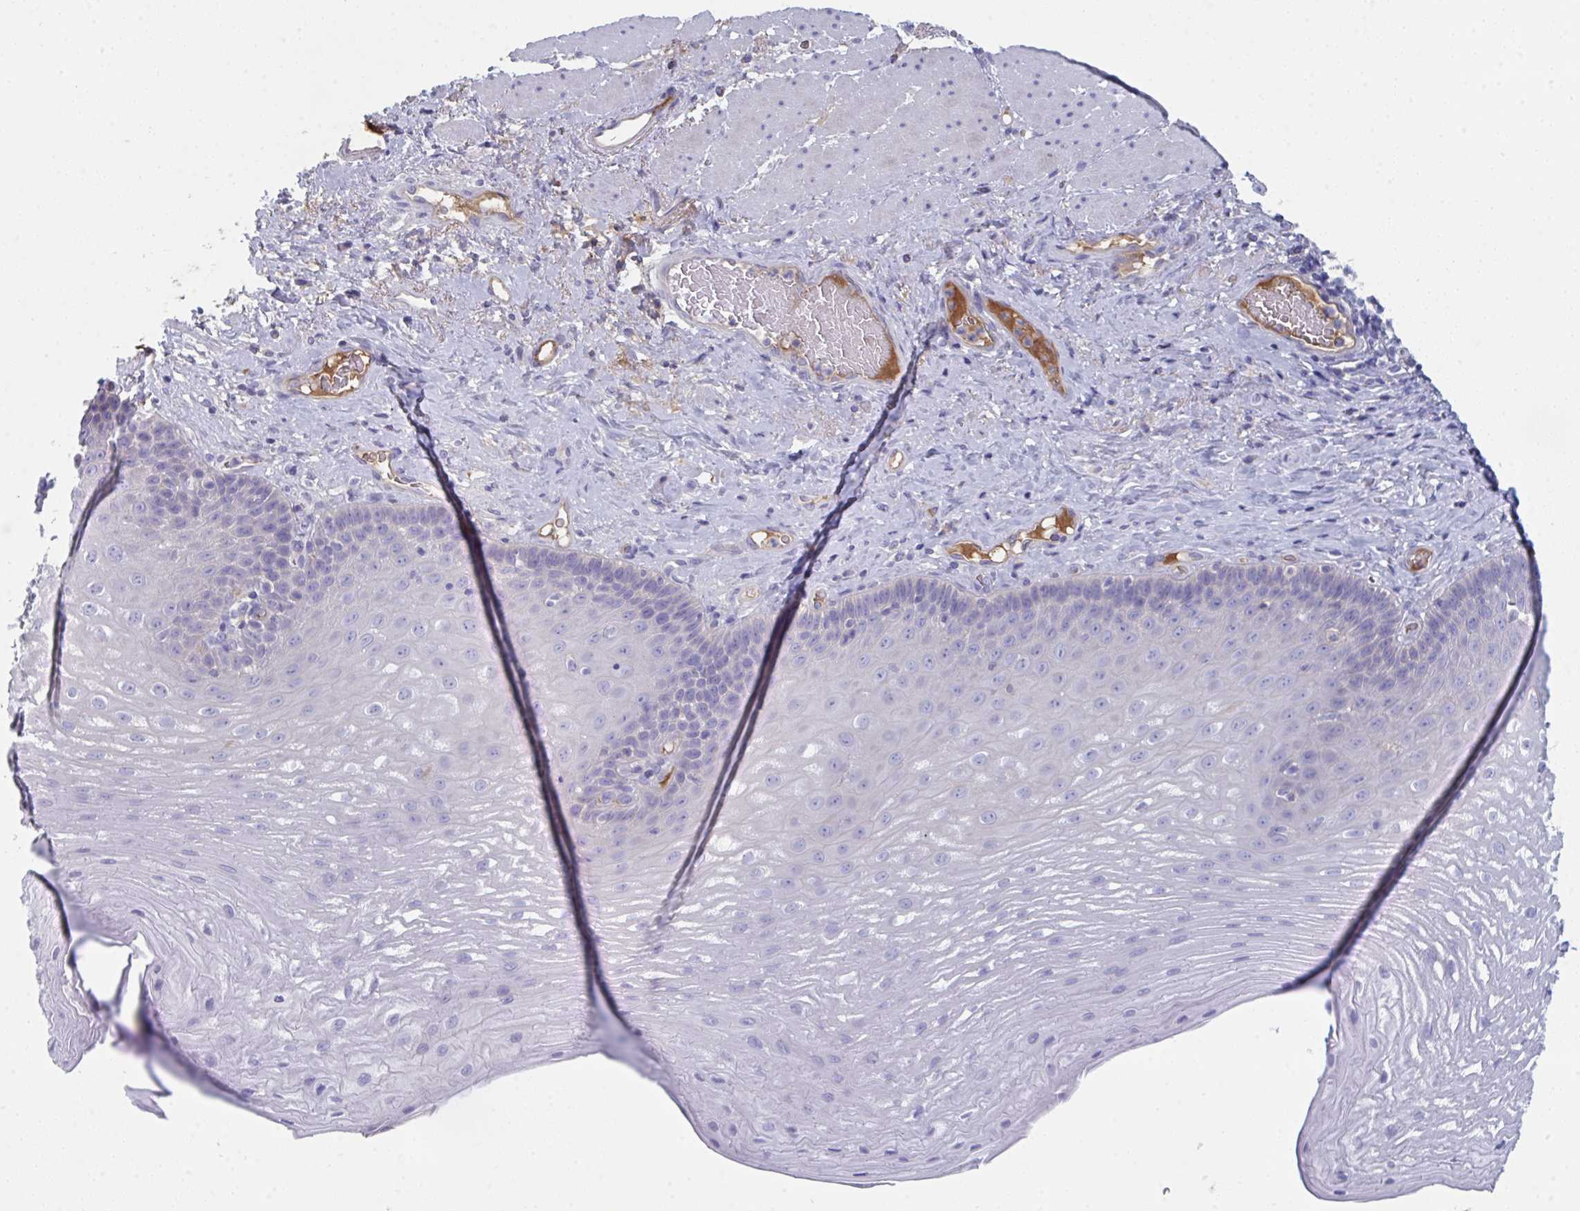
{"staining": {"intensity": "negative", "quantity": "none", "location": "none"}, "tissue": "esophagus", "cell_type": "Squamous epithelial cells", "image_type": "normal", "snomed": [{"axis": "morphology", "description": "Normal tissue, NOS"}, {"axis": "topography", "description": "Esophagus"}], "caption": "A high-resolution photomicrograph shows IHC staining of benign esophagus, which reveals no significant positivity in squamous epithelial cells.", "gene": "HGFAC", "patient": {"sex": "male", "age": 62}}